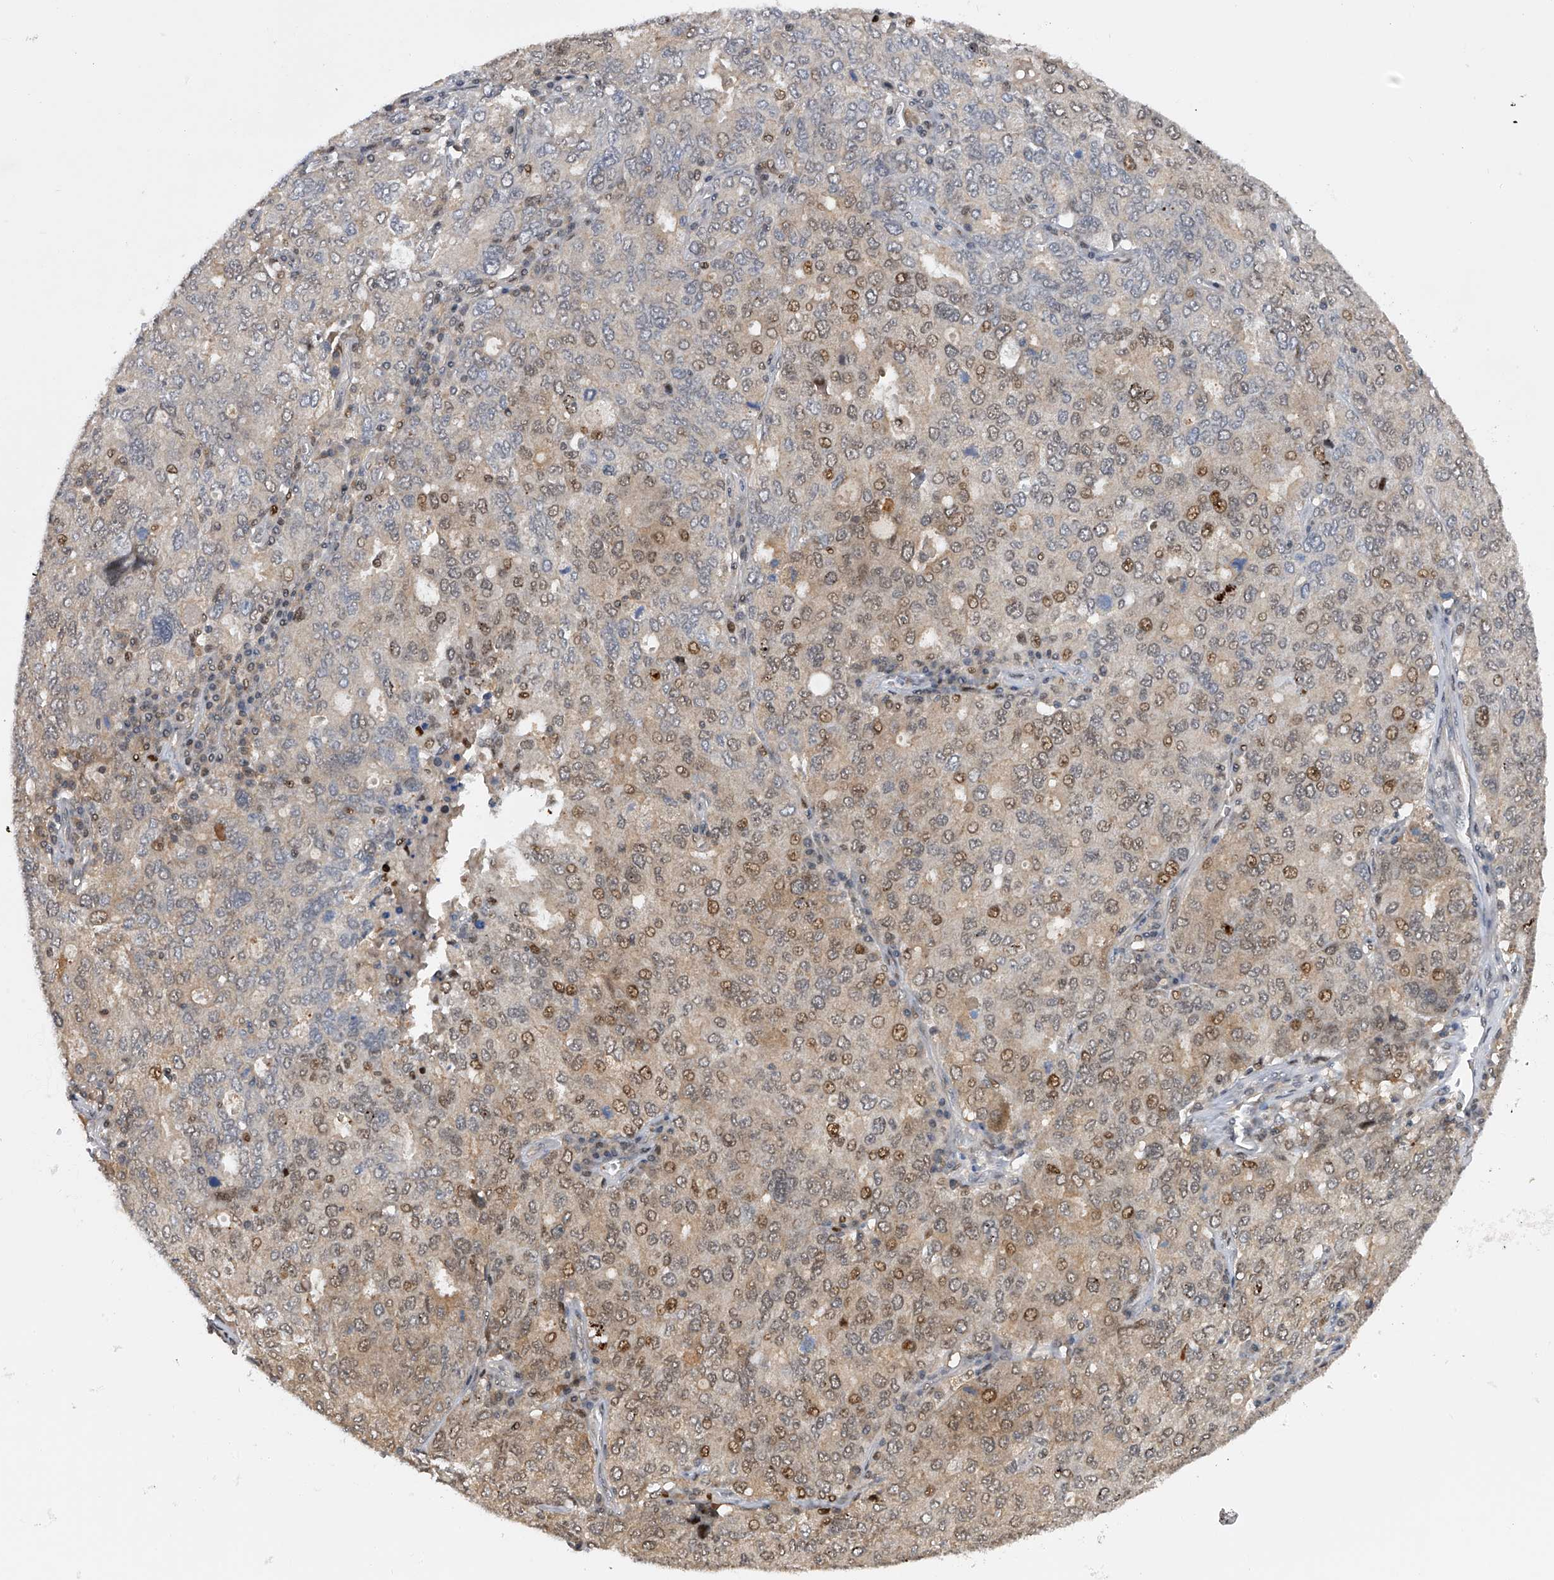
{"staining": {"intensity": "moderate", "quantity": "<25%", "location": "nuclear"}, "tissue": "ovarian cancer", "cell_type": "Tumor cells", "image_type": "cancer", "snomed": [{"axis": "morphology", "description": "Carcinoma, endometroid"}, {"axis": "topography", "description": "Ovary"}], "caption": "The image shows immunohistochemical staining of endometroid carcinoma (ovarian). There is moderate nuclear staining is appreciated in approximately <25% of tumor cells. The protein of interest is stained brown, and the nuclei are stained in blue (DAB (3,3'-diaminobenzidine) IHC with brightfield microscopy, high magnification).", "gene": "RWDD2A", "patient": {"sex": "female", "age": 62}}